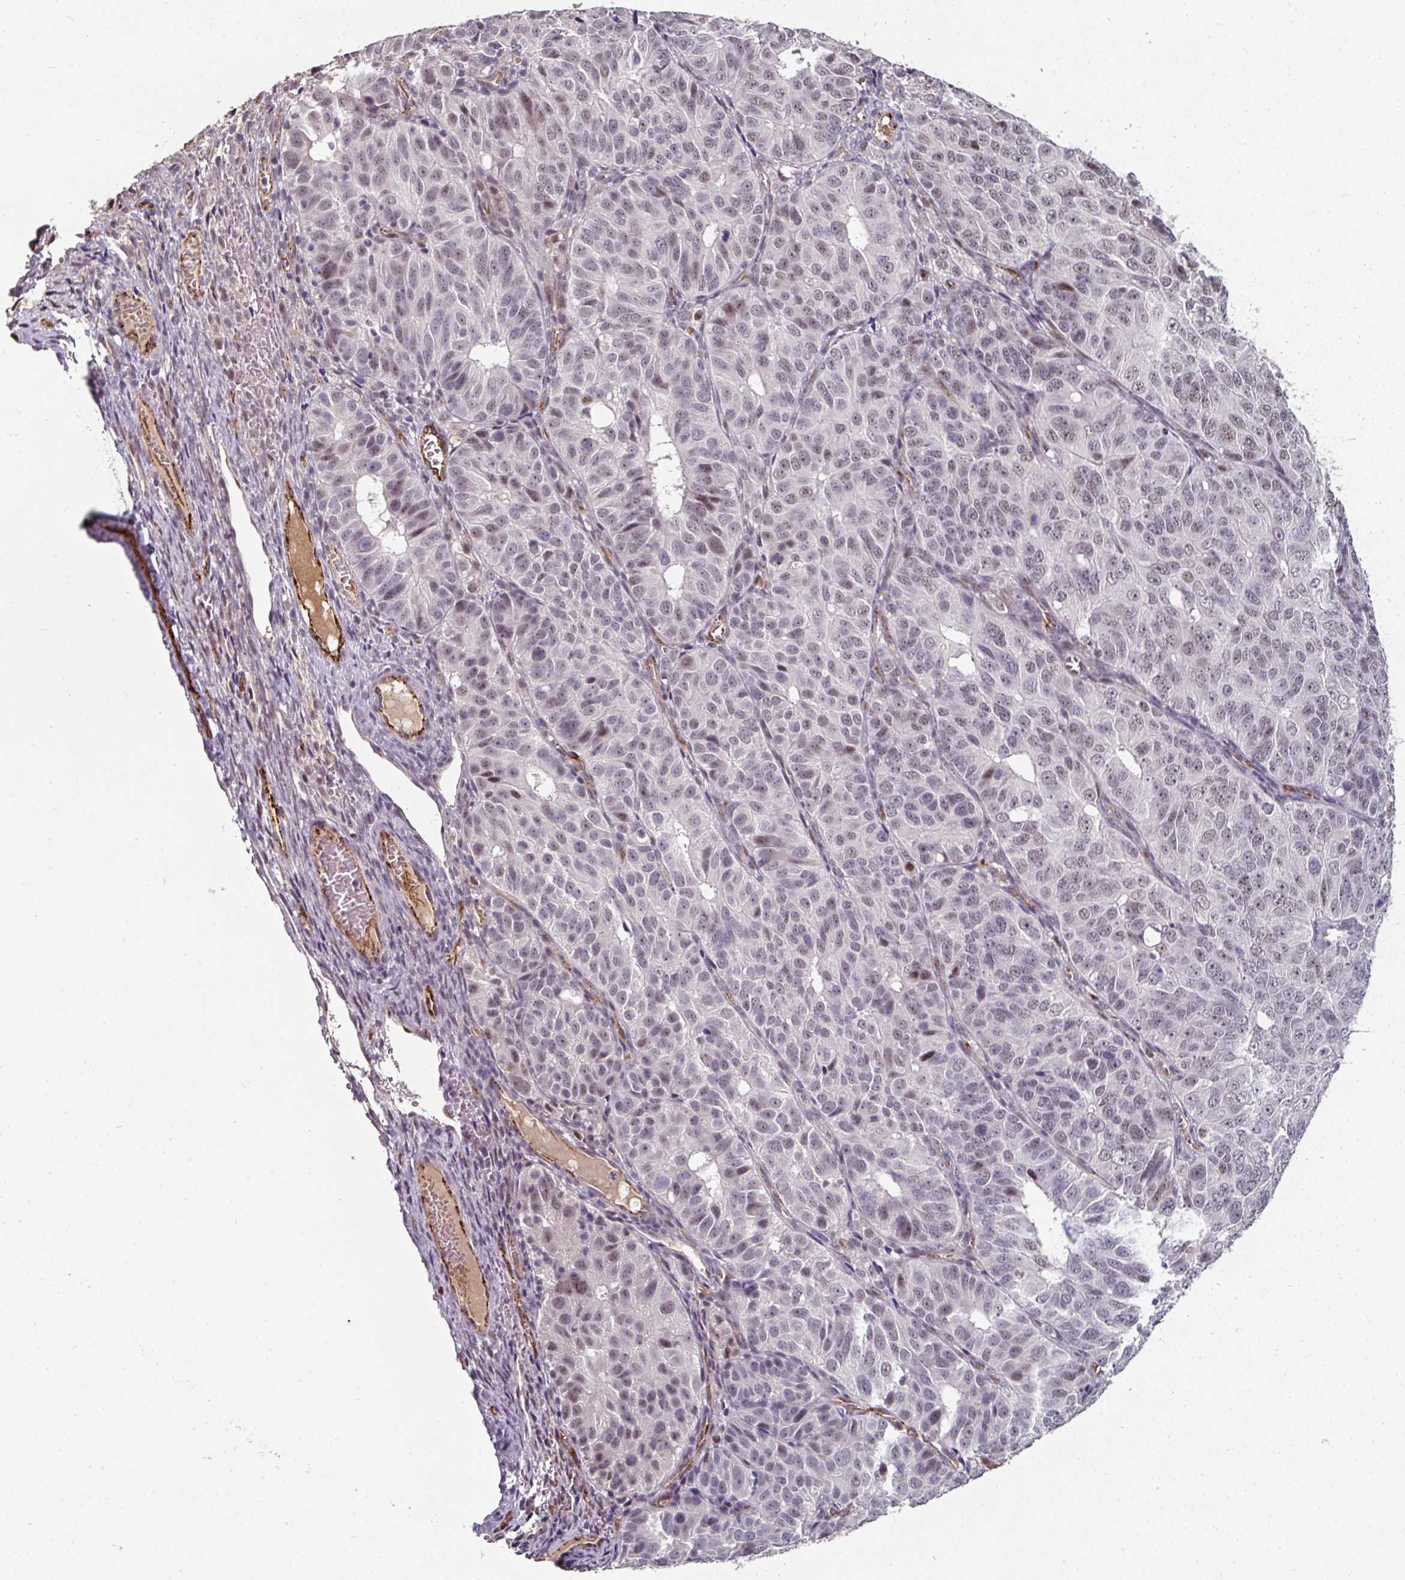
{"staining": {"intensity": "moderate", "quantity": "25%-75%", "location": "nuclear"}, "tissue": "ovarian cancer", "cell_type": "Tumor cells", "image_type": "cancer", "snomed": [{"axis": "morphology", "description": "Carcinoma, endometroid"}, {"axis": "topography", "description": "Ovary"}], "caption": "Immunohistochemical staining of human endometroid carcinoma (ovarian) shows medium levels of moderate nuclear protein positivity in approximately 25%-75% of tumor cells.", "gene": "SIDT2", "patient": {"sex": "female", "age": 51}}